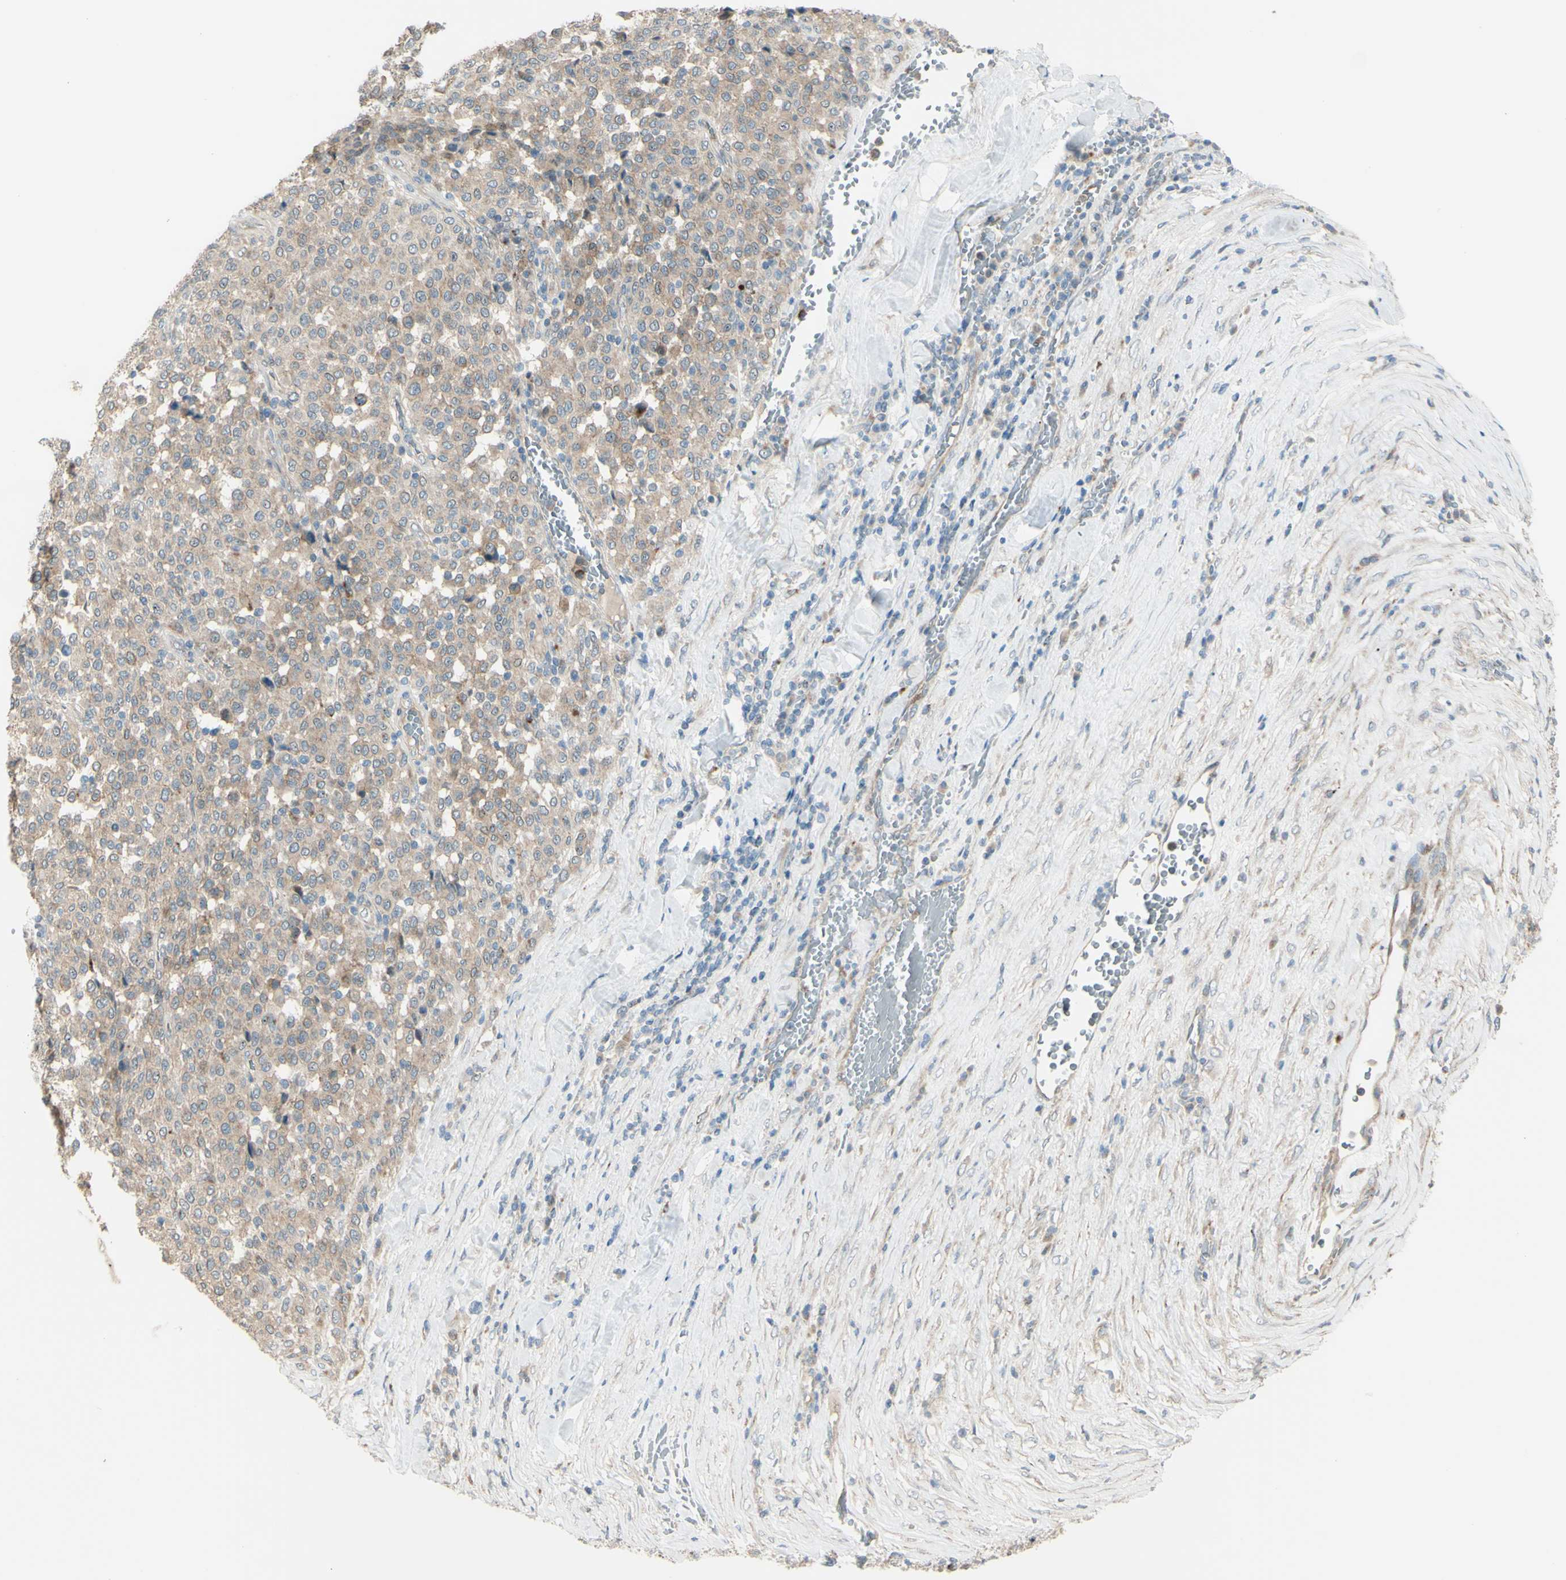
{"staining": {"intensity": "weak", "quantity": ">75%", "location": "cytoplasmic/membranous"}, "tissue": "melanoma", "cell_type": "Tumor cells", "image_type": "cancer", "snomed": [{"axis": "morphology", "description": "Malignant melanoma, Metastatic site"}, {"axis": "topography", "description": "Pancreas"}], "caption": "Brown immunohistochemical staining in human melanoma exhibits weak cytoplasmic/membranous expression in about >75% of tumor cells.", "gene": "LMTK2", "patient": {"sex": "female", "age": 30}}